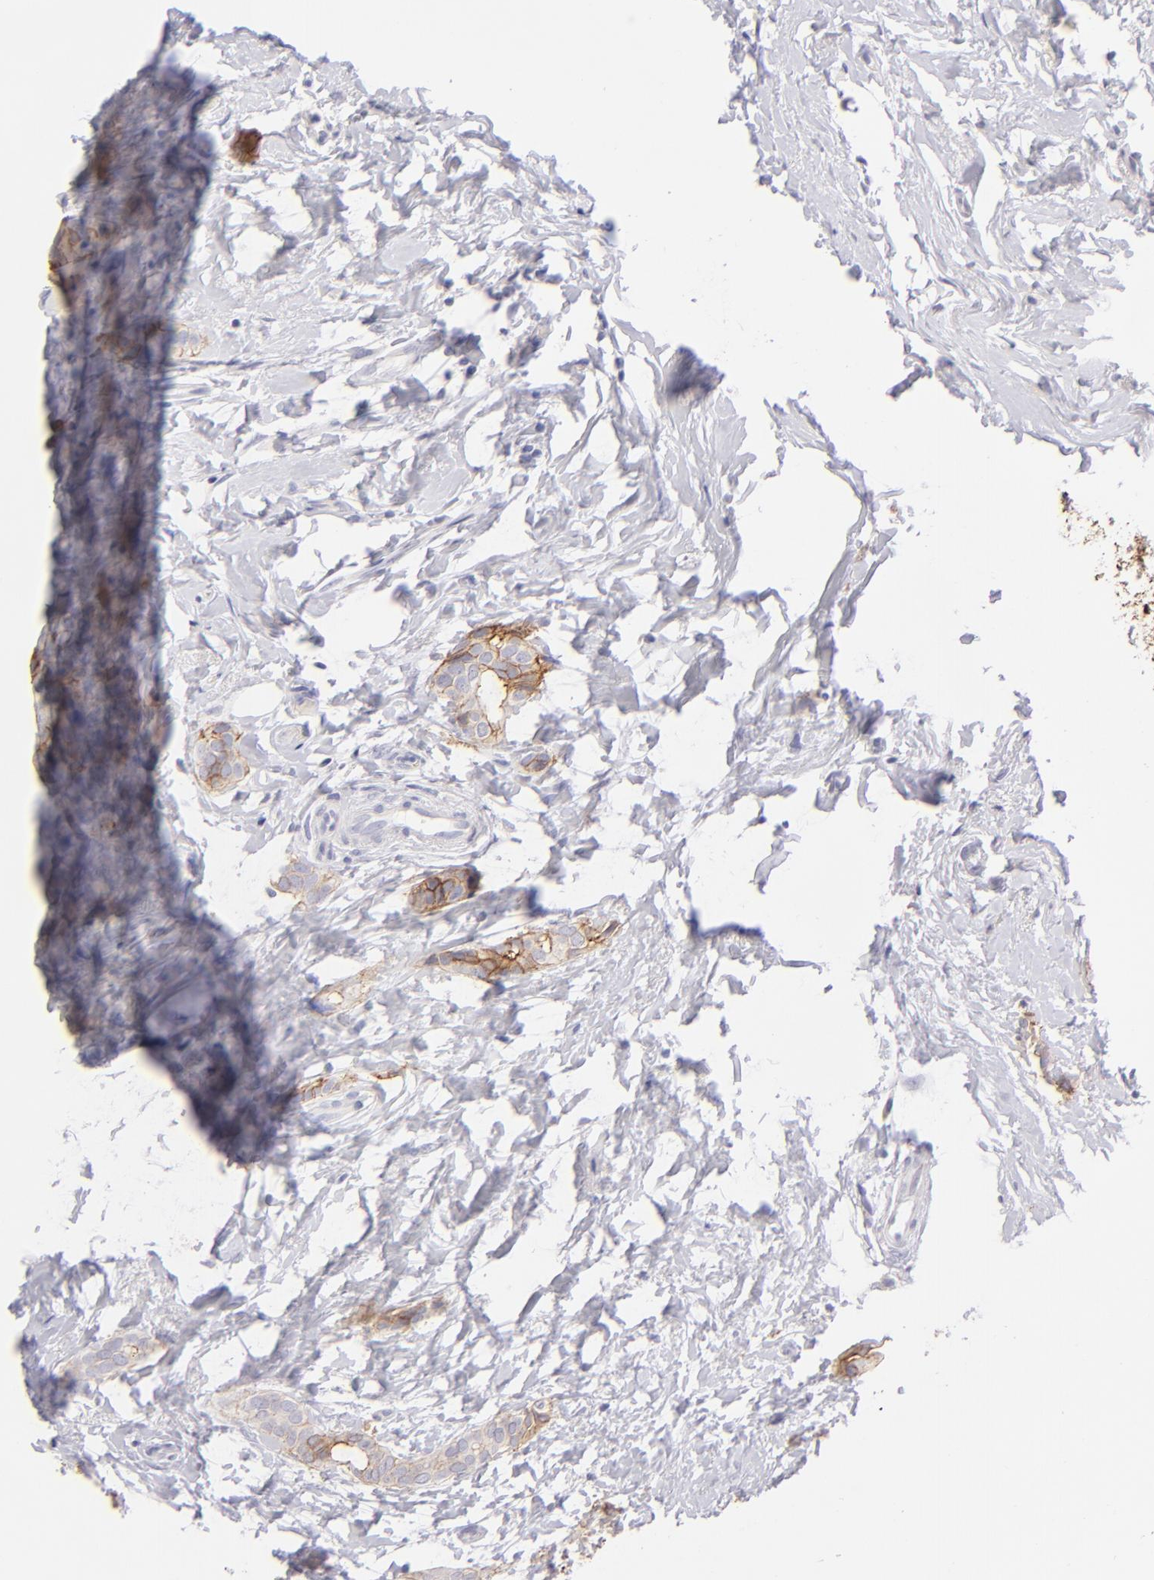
{"staining": {"intensity": "moderate", "quantity": ">75%", "location": "cytoplasmic/membranous"}, "tissue": "breast cancer", "cell_type": "Tumor cells", "image_type": "cancer", "snomed": [{"axis": "morphology", "description": "Duct carcinoma"}, {"axis": "topography", "description": "Breast"}], "caption": "Brown immunohistochemical staining in breast invasive ductal carcinoma reveals moderate cytoplasmic/membranous staining in about >75% of tumor cells.", "gene": "CLDN4", "patient": {"sex": "female", "age": 54}}